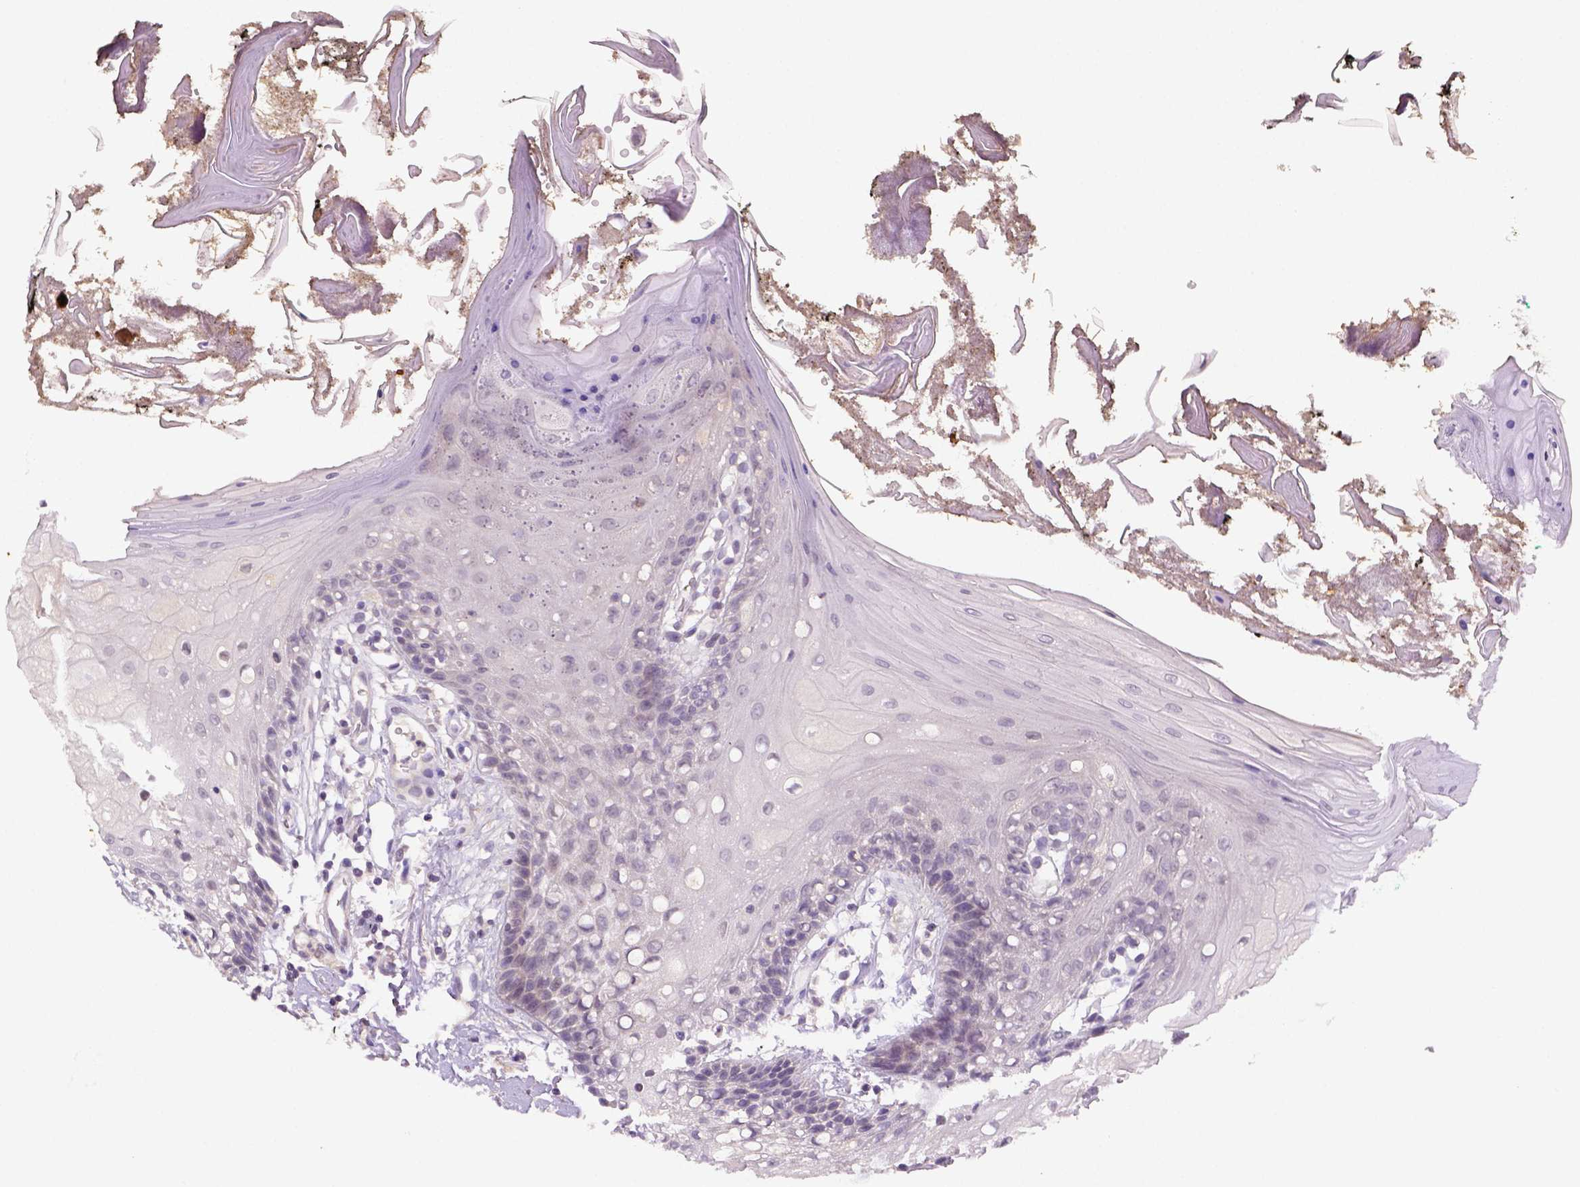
{"staining": {"intensity": "negative", "quantity": "none", "location": "none"}, "tissue": "oral mucosa", "cell_type": "Squamous epithelial cells", "image_type": "normal", "snomed": [{"axis": "morphology", "description": "Normal tissue, NOS"}, {"axis": "morphology", "description": "Squamous cell carcinoma, NOS"}, {"axis": "topography", "description": "Oral tissue"}, {"axis": "topography", "description": "Head-Neck"}], "caption": "Immunohistochemistry histopathology image of benign oral mucosa stained for a protein (brown), which displays no positivity in squamous epithelial cells.", "gene": "NLGN2", "patient": {"sex": "male", "age": 69}}